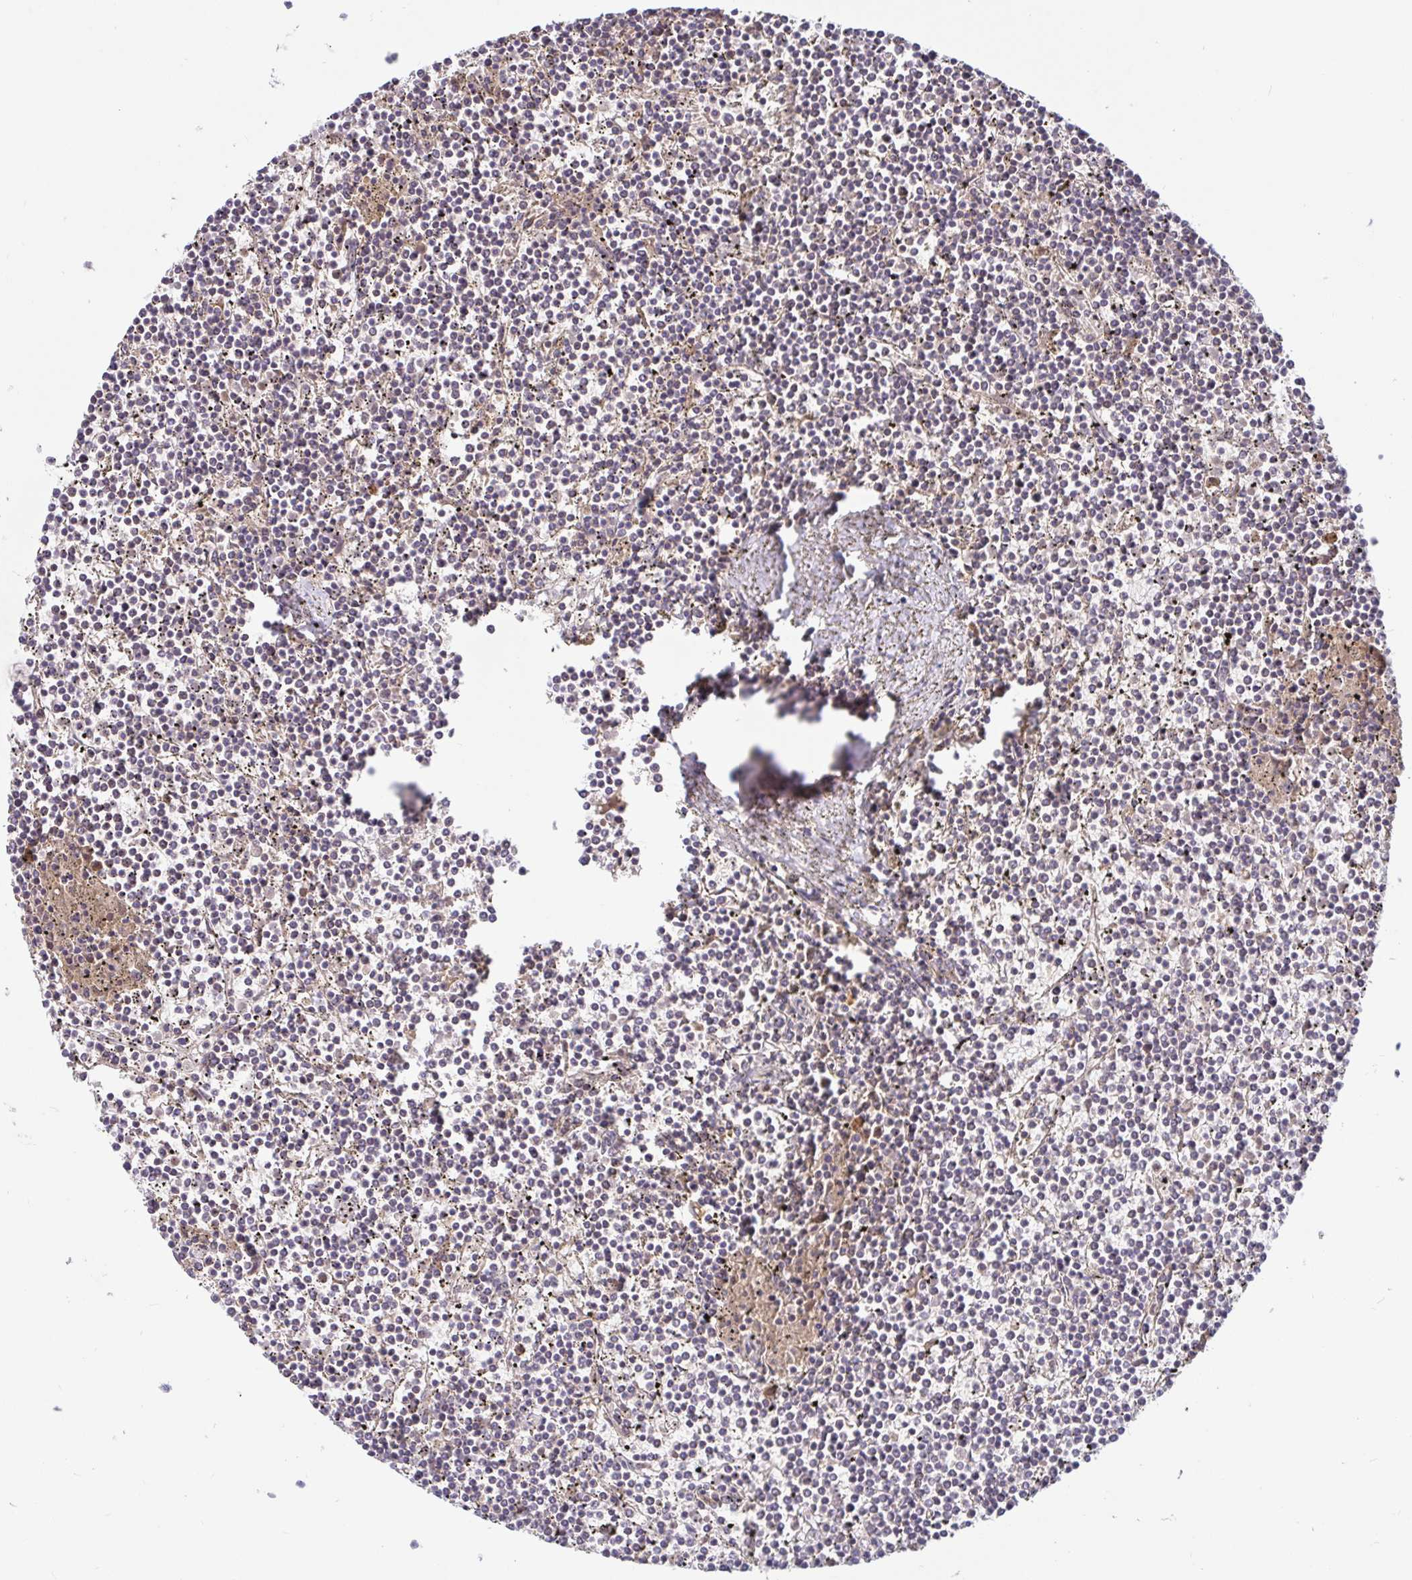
{"staining": {"intensity": "weak", "quantity": "<25%", "location": "cytoplasmic/membranous"}, "tissue": "lymphoma", "cell_type": "Tumor cells", "image_type": "cancer", "snomed": [{"axis": "morphology", "description": "Malignant lymphoma, non-Hodgkin's type, Low grade"}, {"axis": "topography", "description": "Spleen"}], "caption": "Immunohistochemistry micrograph of neoplastic tissue: human lymphoma stained with DAB (3,3'-diaminobenzidine) demonstrates no significant protein positivity in tumor cells.", "gene": "LARP1", "patient": {"sex": "female", "age": 19}}